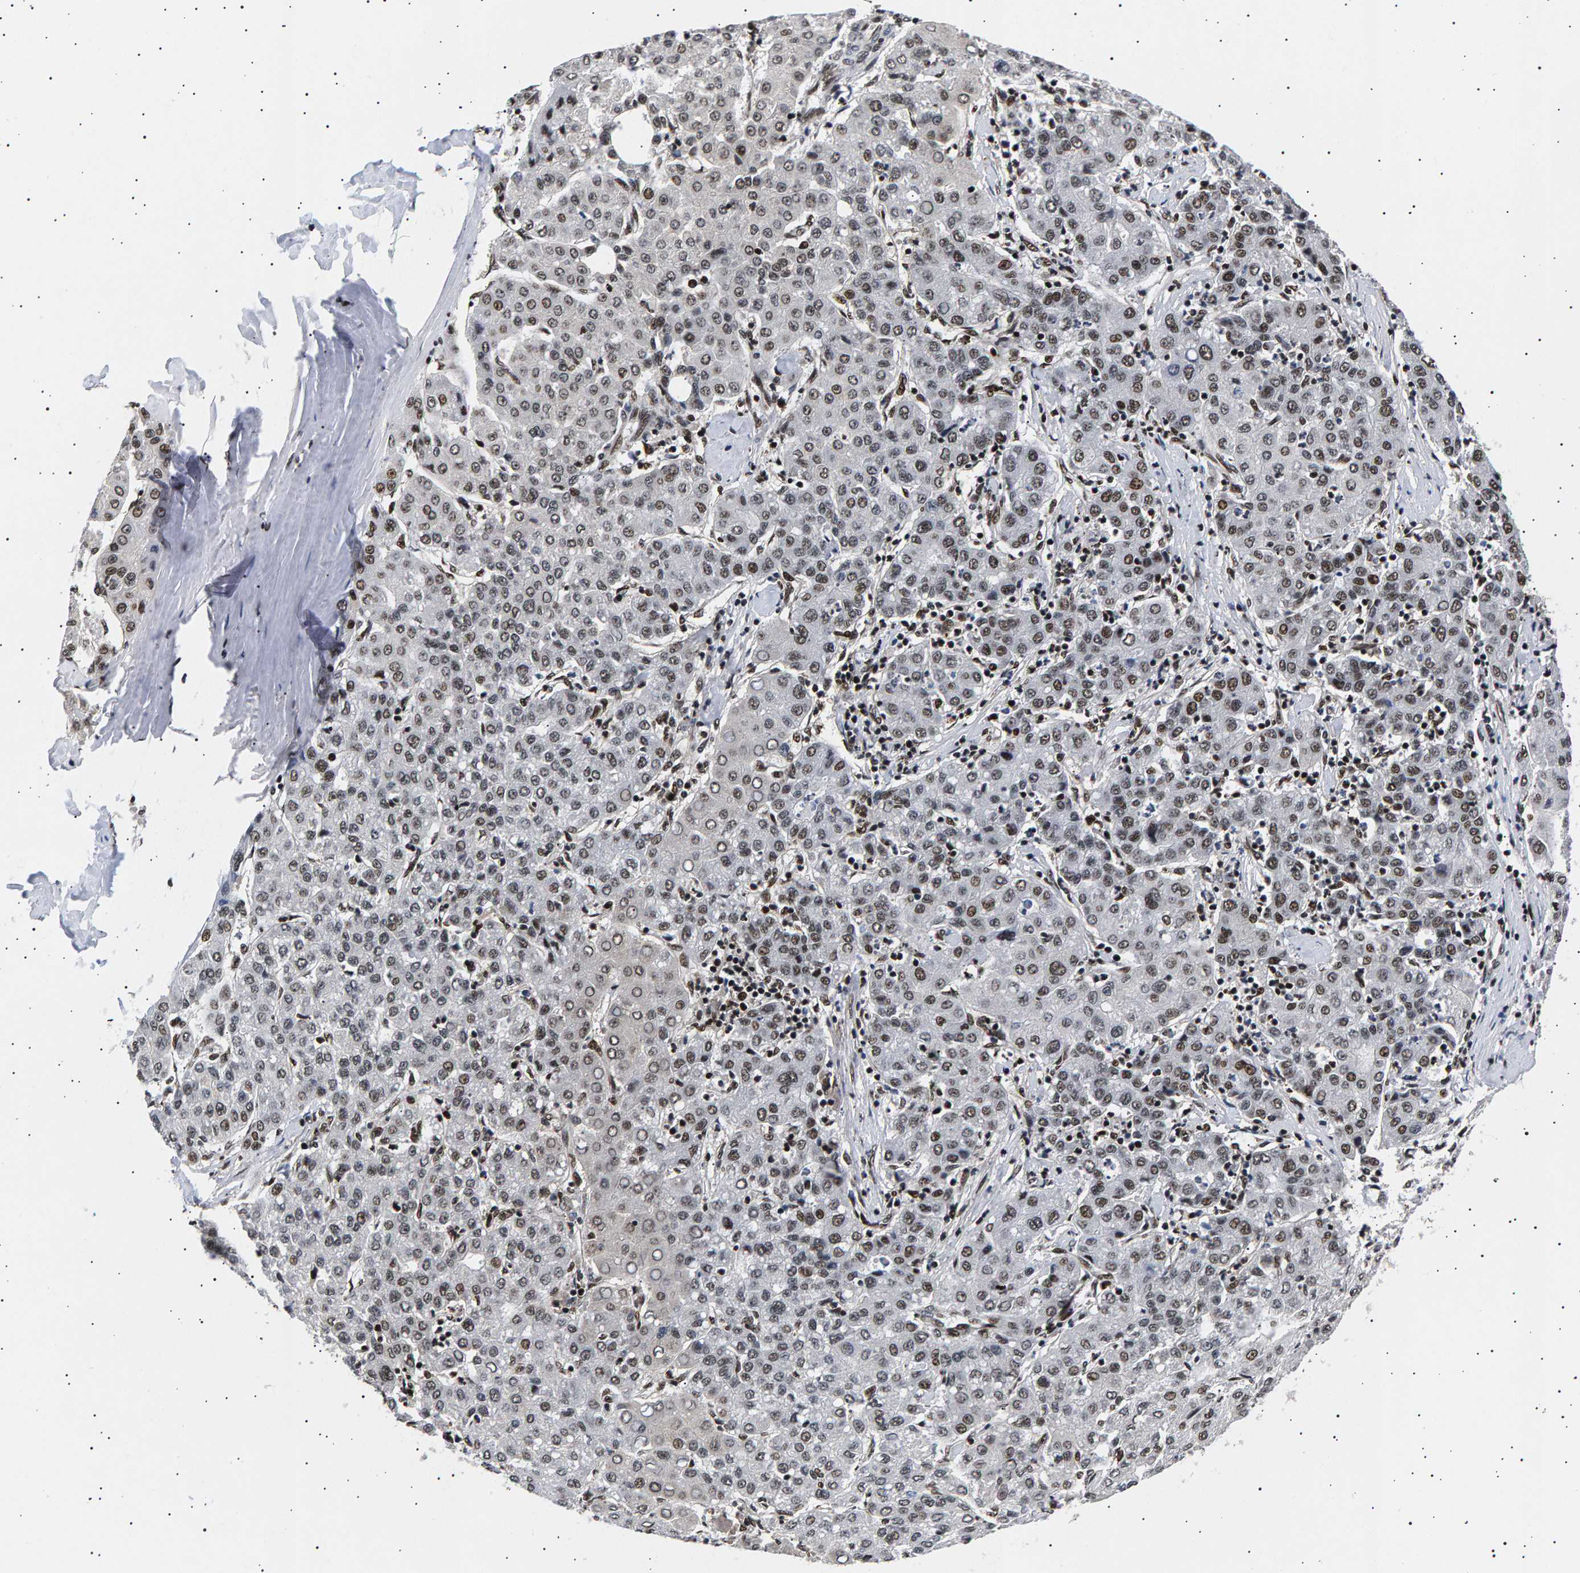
{"staining": {"intensity": "moderate", "quantity": "25%-75%", "location": "nuclear"}, "tissue": "liver cancer", "cell_type": "Tumor cells", "image_type": "cancer", "snomed": [{"axis": "morphology", "description": "Carcinoma, Hepatocellular, NOS"}, {"axis": "topography", "description": "Liver"}], "caption": "Human liver cancer stained with a brown dye reveals moderate nuclear positive staining in approximately 25%-75% of tumor cells.", "gene": "ANKRD40", "patient": {"sex": "male", "age": 65}}